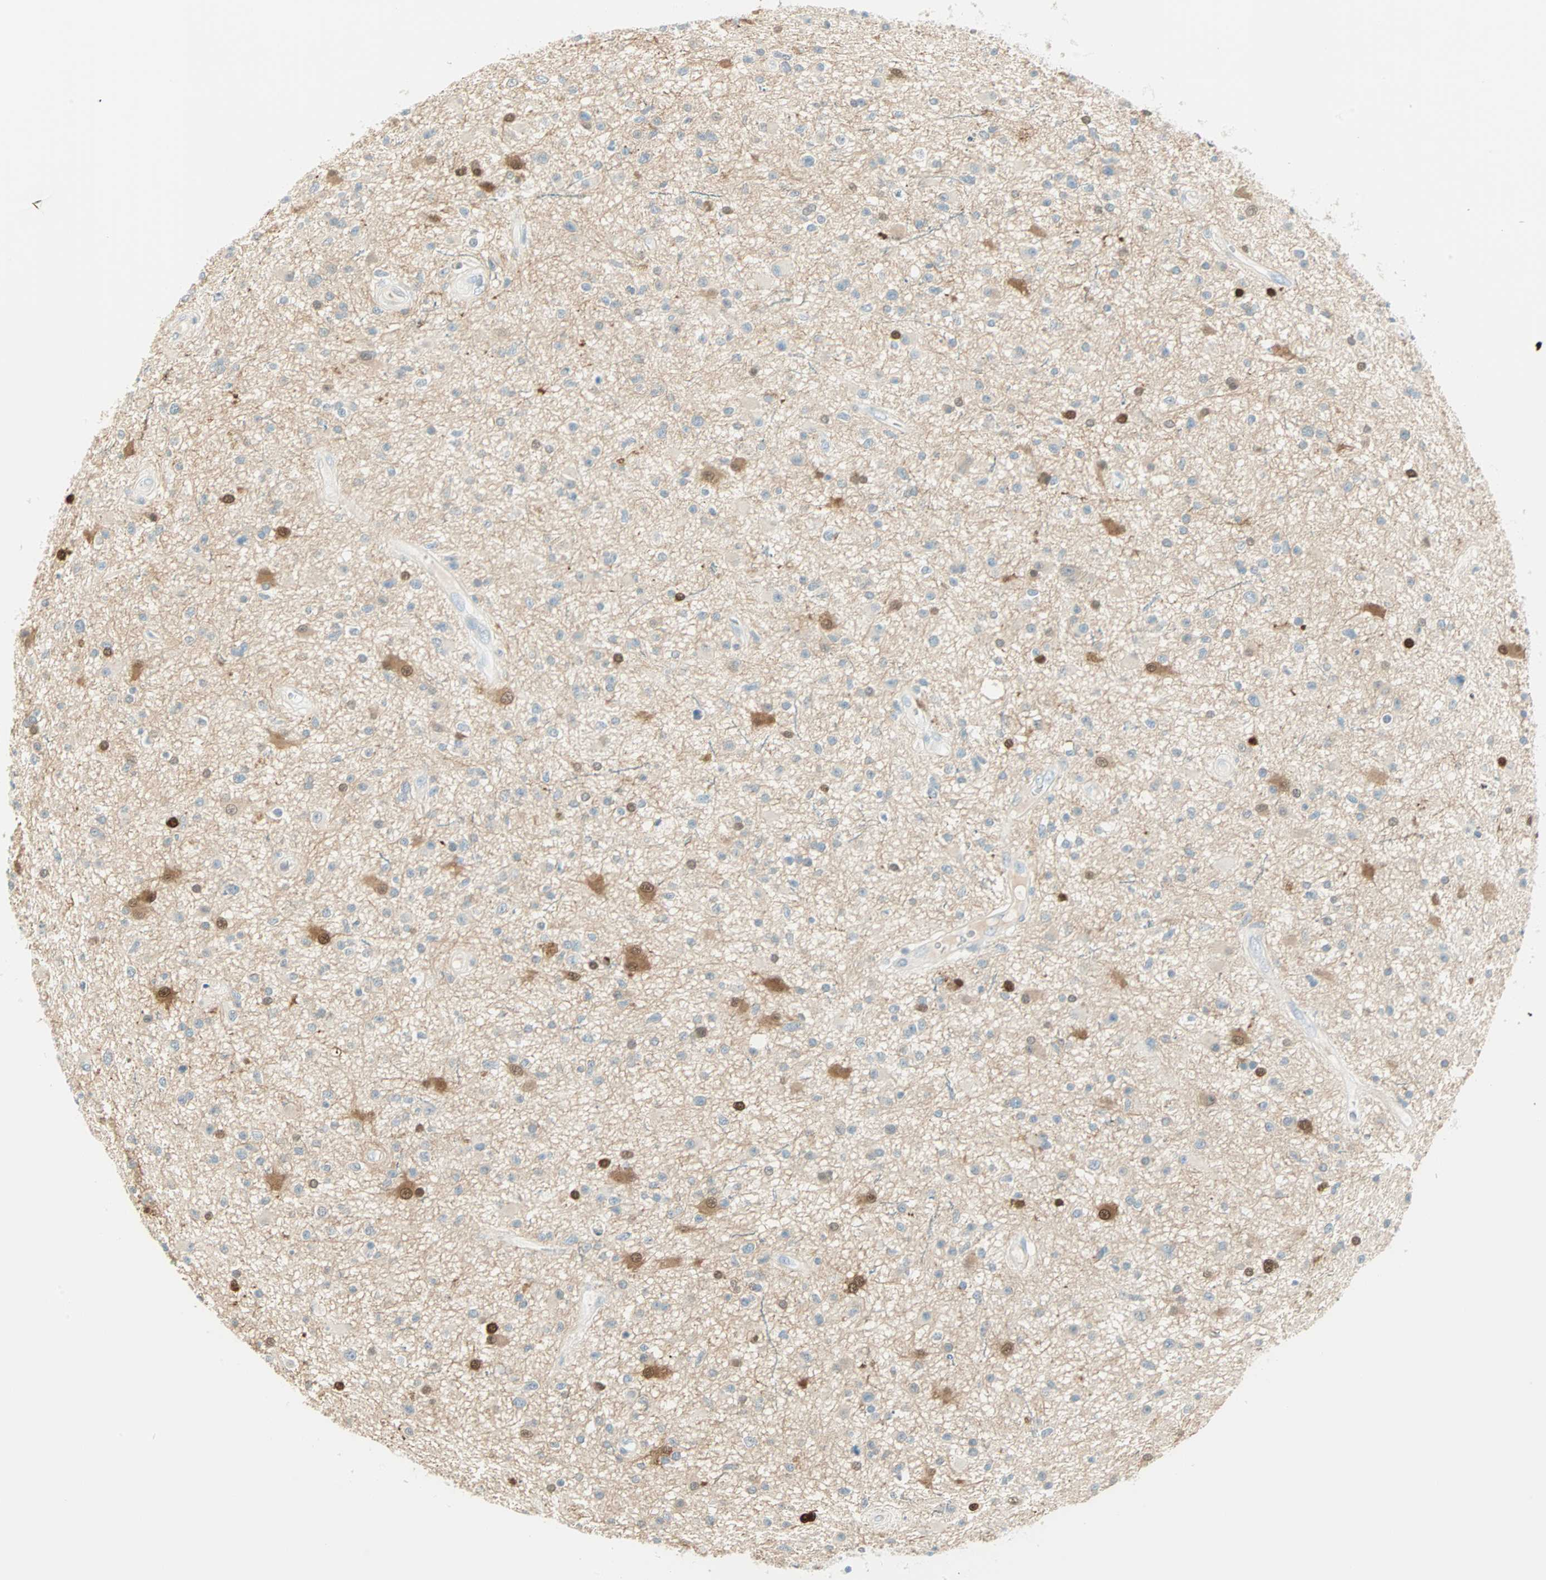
{"staining": {"intensity": "weak", "quantity": "25%-75%", "location": "cytoplasmic/membranous,nuclear"}, "tissue": "glioma", "cell_type": "Tumor cells", "image_type": "cancer", "snomed": [{"axis": "morphology", "description": "Glioma, malignant, High grade"}, {"axis": "topography", "description": "Brain"}], "caption": "This image demonstrates immunohistochemistry staining of malignant glioma (high-grade), with low weak cytoplasmic/membranous and nuclear expression in about 25%-75% of tumor cells.", "gene": "S100A1", "patient": {"sex": "male", "age": 33}}